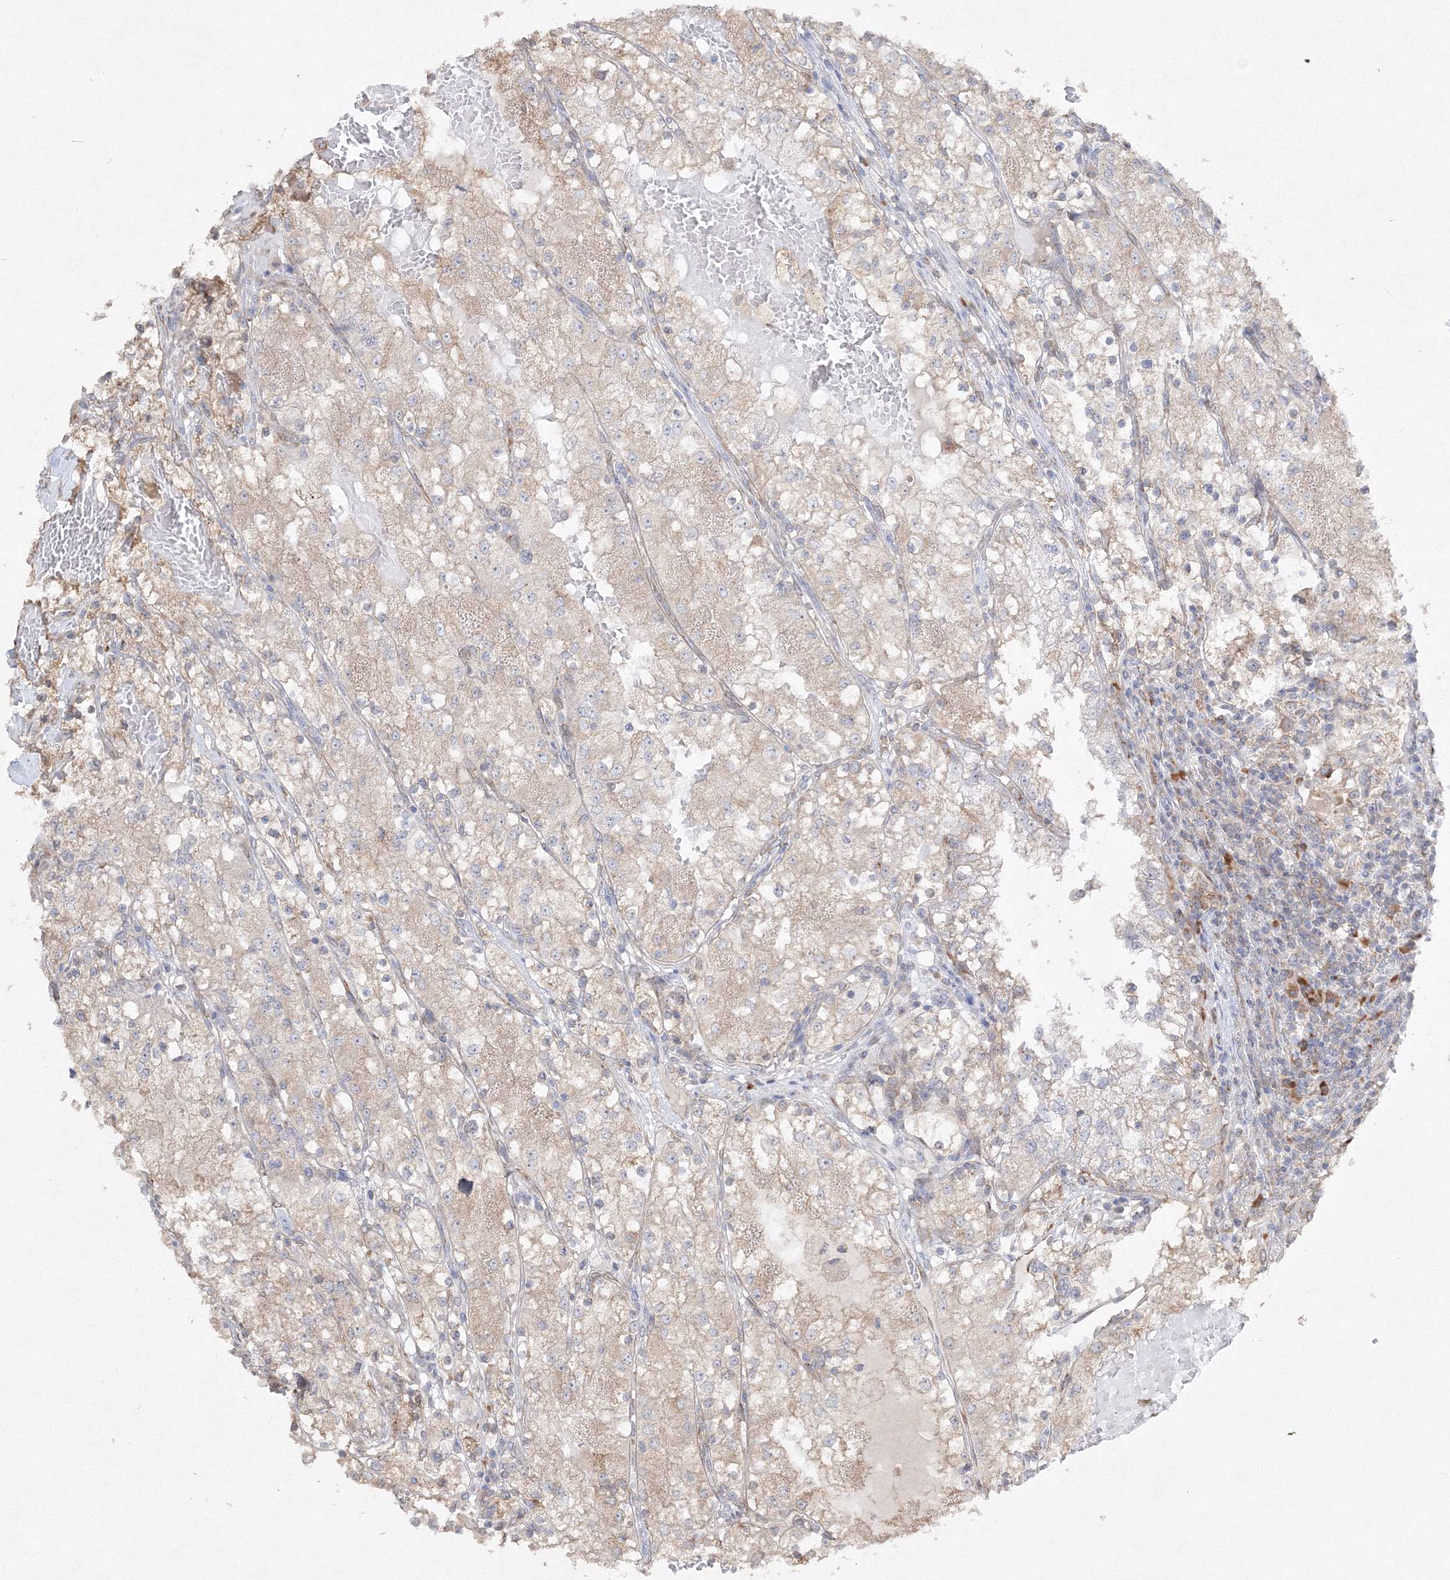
{"staining": {"intensity": "weak", "quantity": "<25%", "location": "cytoplasmic/membranous"}, "tissue": "renal cancer", "cell_type": "Tumor cells", "image_type": "cancer", "snomed": [{"axis": "morphology", "description": "Normal tissue, NOS"}, {"axis": "morphology", "description": "Adenocarcinoma, NOS"}, {"axis": "topography", "description": "Kidney"}], "caption": "Renal cancer (adenocarcinoma) was stained to show a protein in brown. There is no significant expression in tumor cells.", "gene": "FBXL8", "patient": {"sex": "male", "age": 68}}